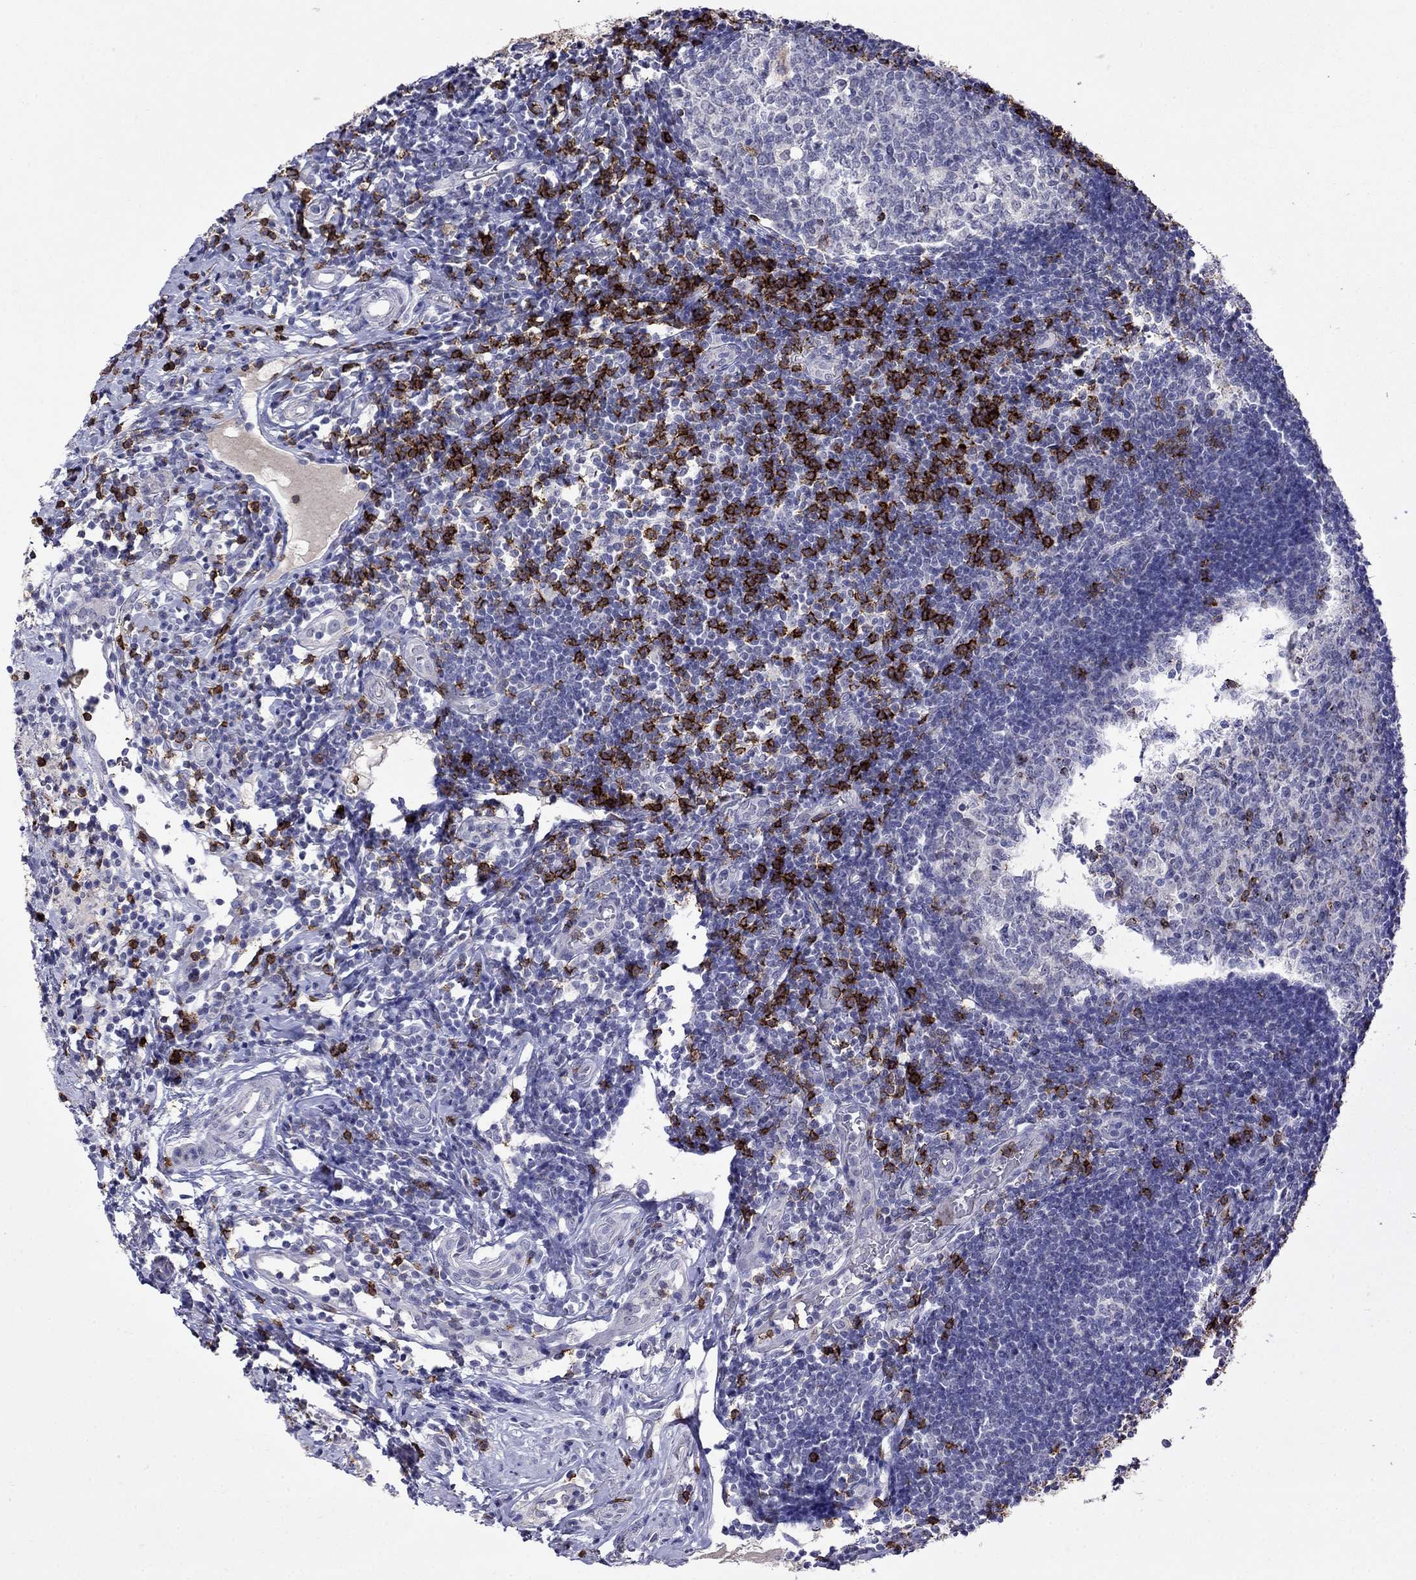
{"staining": {"intensity": "strong", "quantity": "<25%", "location": "cytoplasmic/membranous"}, "tissue": "appendix", "cell_type": "Lymphoid tissue", "image_type": "normal", "snomed": [{"axis": "morphology", "description": "Normal tissue, NOS"}, {"axis": "morphology", "description": "Inflammation, NOS"}, {"axis": "topography", "description": "Appendix"}], "caption": "A brown stain labels strong cytoplasmic/membranous positivity of a protein in lymphoid tissue of benign human appendix. (DAB IHC with brightfield microscopy, high magnification).", "gene": "CD8B", "patient": {"sex": "male", "age": 16}}